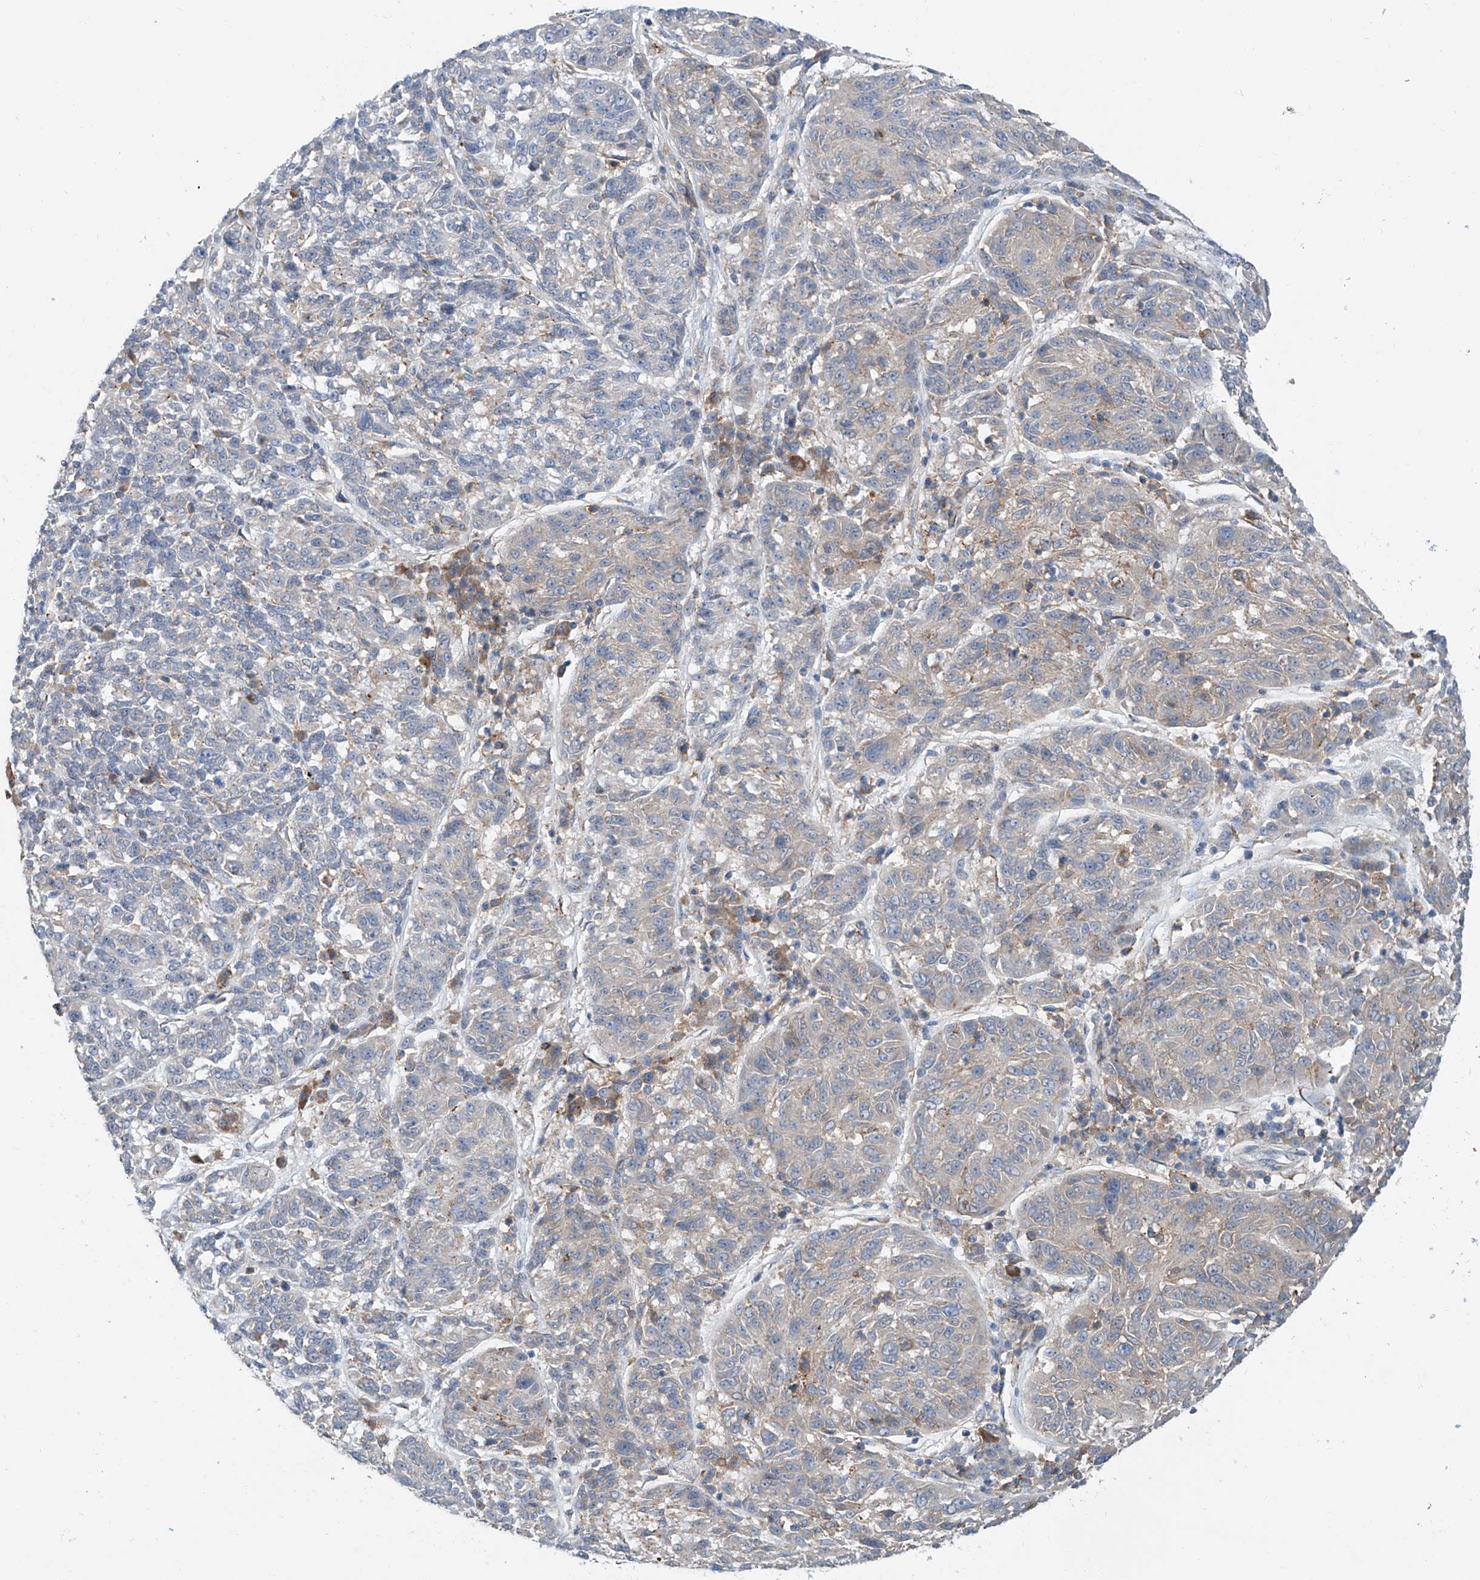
{"staining": {"intensity": "negative", "quantity": "none", "location": "none"}, "tissue": "melanoma", "cell_type": "Tumor cells", "image_type": "cancer", "snomed": [{"axis": "morphology", "description": "Malignant melanoma, NOS"}, {"axis": "topography", "description": "Skin"}], "caption": "DAB (3,3'-diaminobenzidine) immunohistochemical staining of melanoma exhibits no significant positivity in tumor cells.", "gene": "KCNK10", "patient": {"sex": "male", "age": 53}}